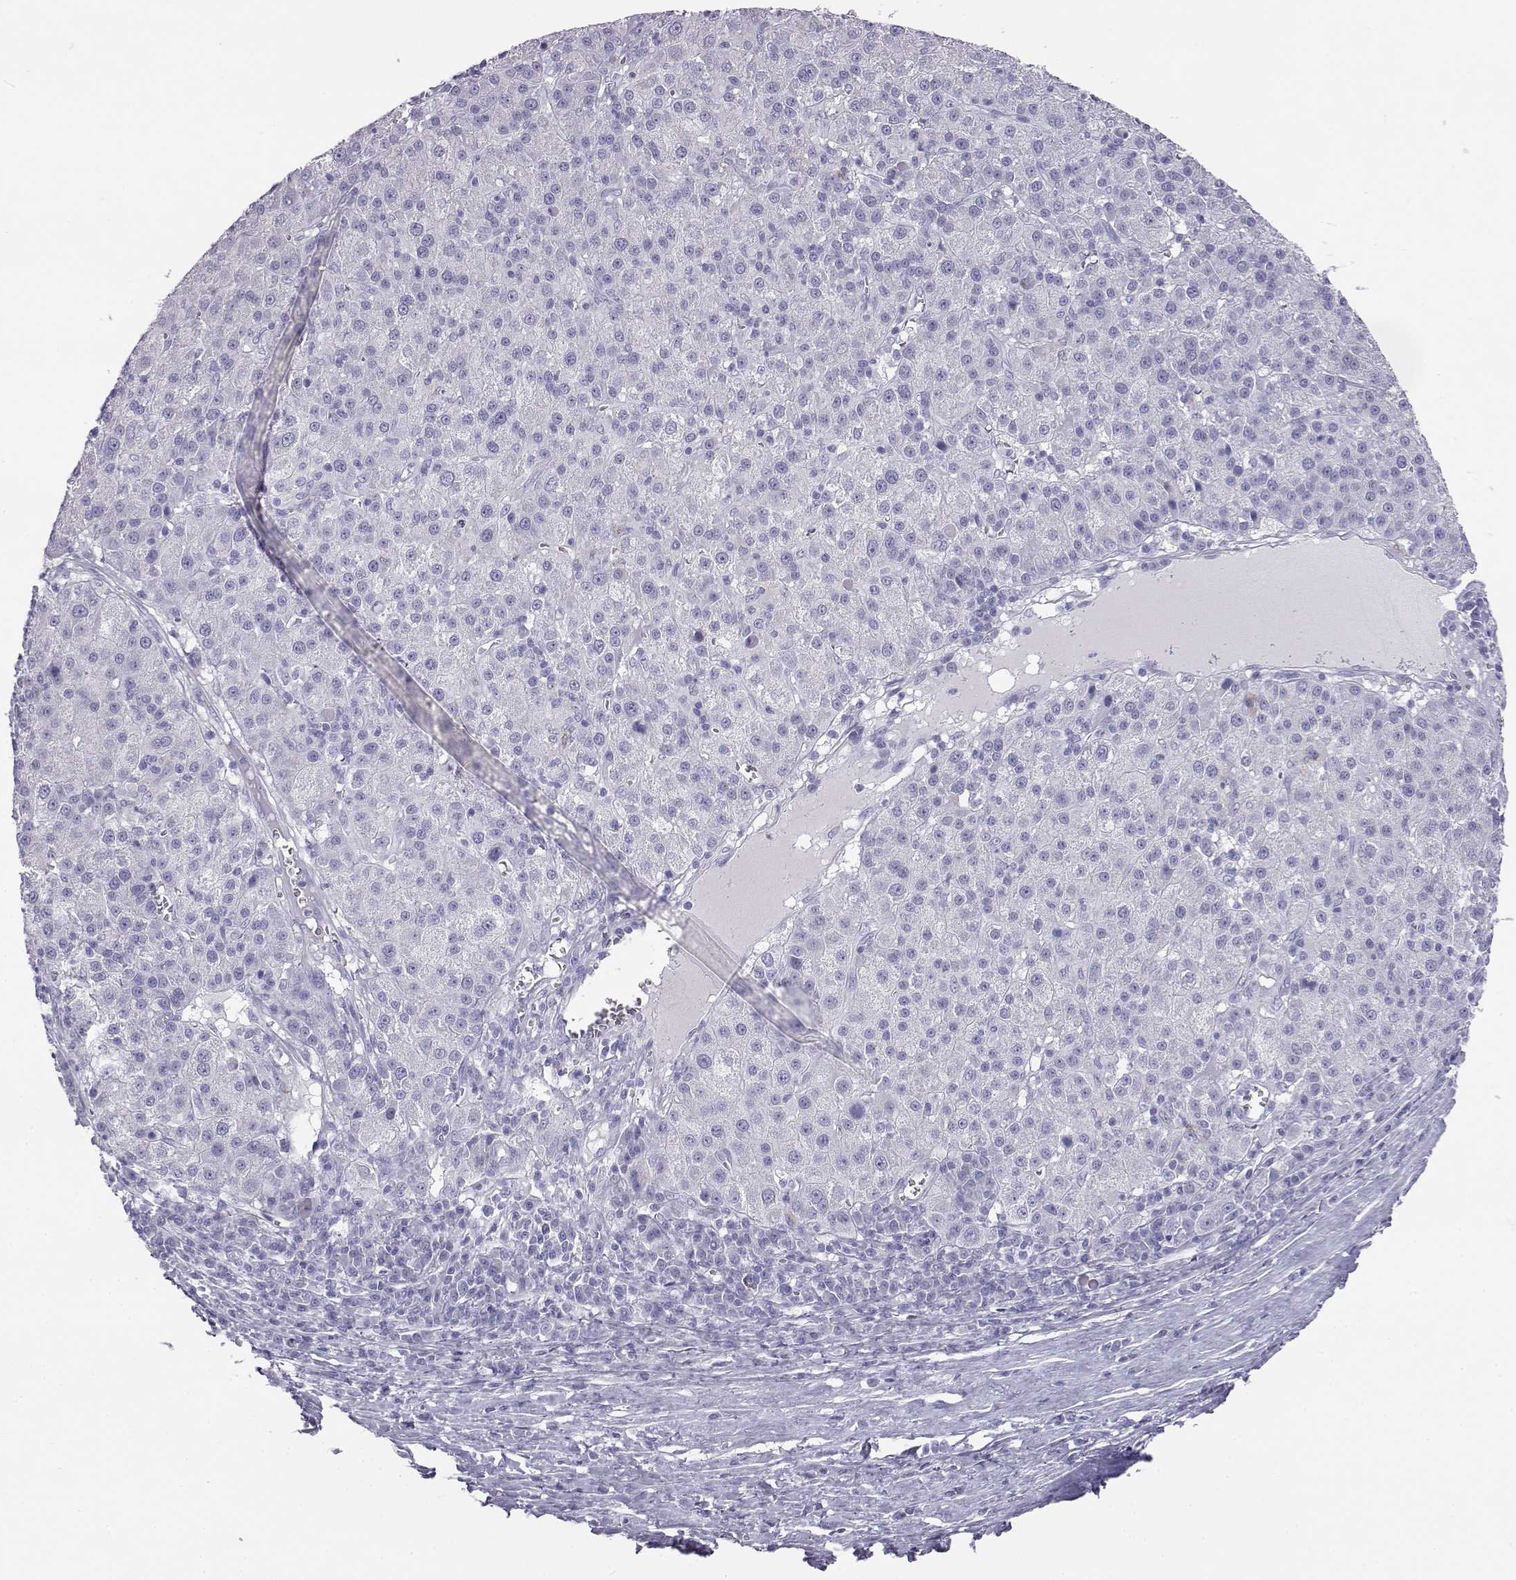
{"staining": {"intensity": "negative", "quantity": "none", "location": "none"}, "tissue": "liver cancer", "cell_type": "Tumor cells", "image_type": "cancer", "snomed": [{"axis": "morphology", "description": "Carcinoma, Hepatocellular, NOS"}, {"axis": "topography", "description": "Liver"}], "caption": "DAB immunohistochemical staining of hepatocellular carcinoma (liver) demonstrates no significant staining in tumor cells.", "gene": "ITLN2", "patient": {"sex": "female", "age": 60}}